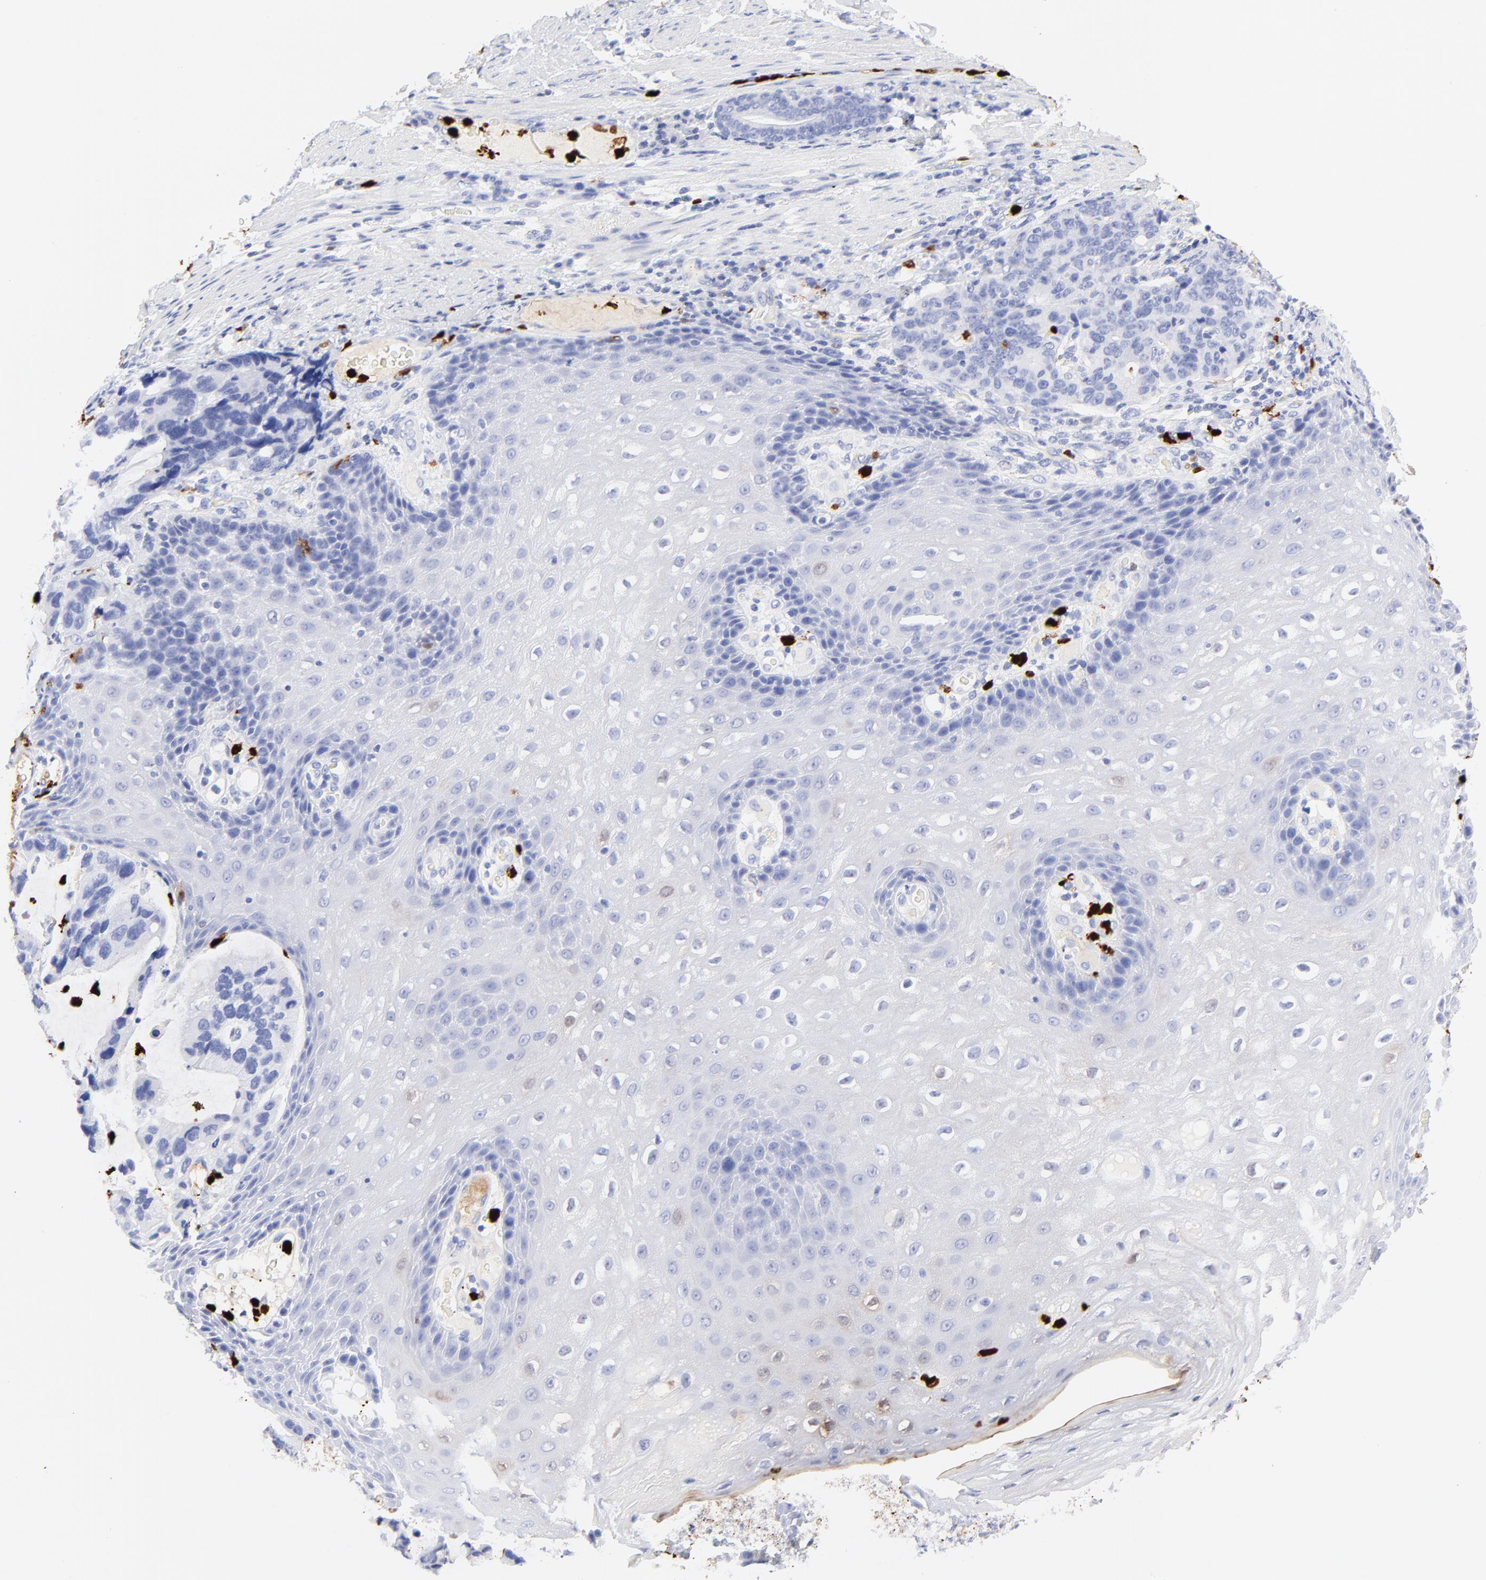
{"staining": {"intensity": "negative", "quantity": "none", "location": "none"}, "tissue": "stomach cancer", "cell_type": "Tumor cells", "image_type": "cancer", "snomed": [{"axis": "morphology", "description": "Adenocarcinoma, NOS"}, {"axis": "topography", "description": "Esophagus"}, {"axis": "topography", "description": "Stomach"}], "caption": "Tumor cells are negative for brown protein staining in stomach adenocarcinoma. The staining was performed using DAB (3,3'-diaminobenzidine) to visualize the protein expression in brown, while the nuclei were stained in blue with hematoxylin (Magnification: 20x).", "gene": "S100A12", "patient": {"sex": "male", "age": 74}}